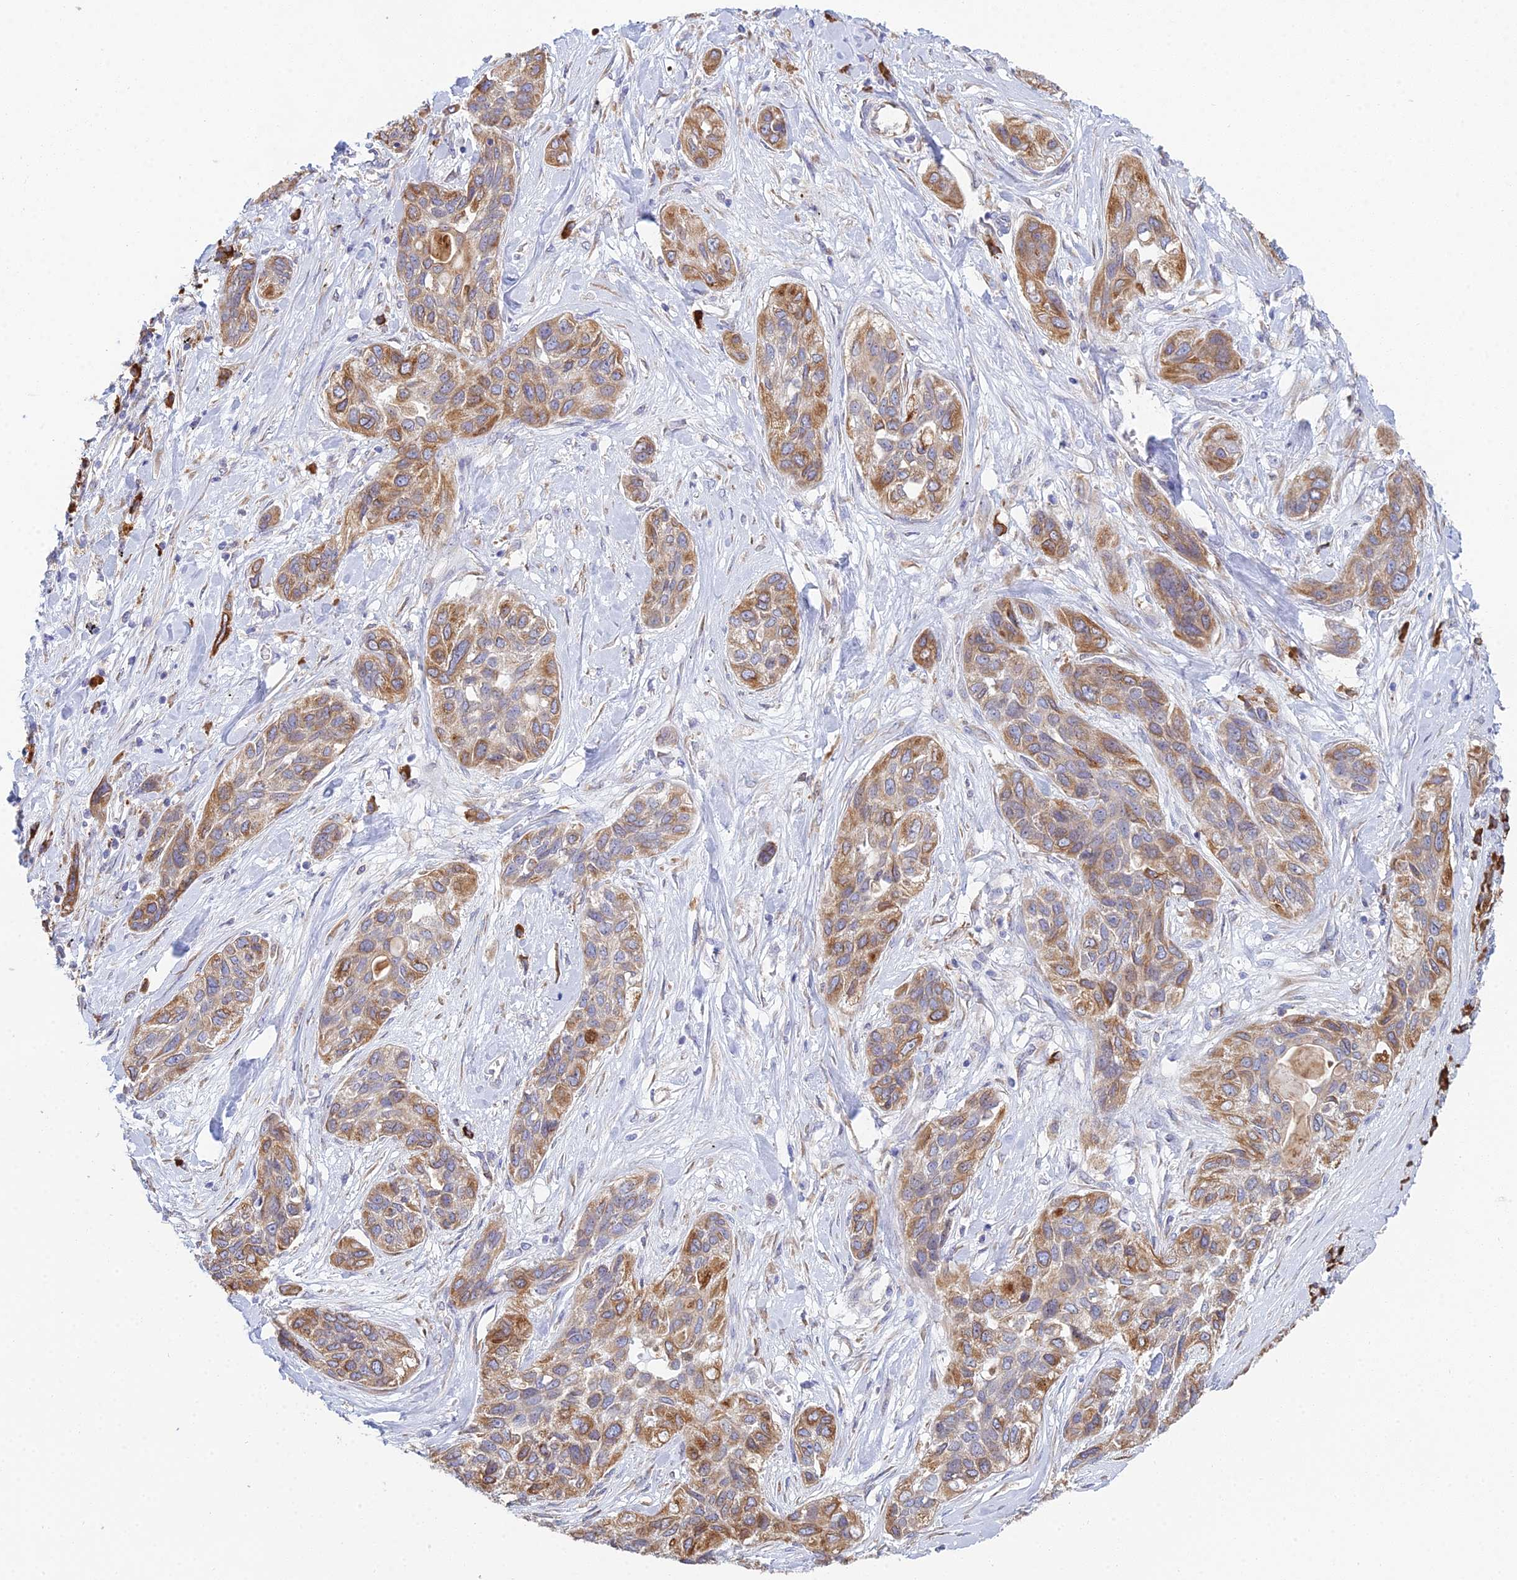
{"staining": {"intensity": "moderate", "quantity": ">75%", "location": "cytoplasmic/membranous"}, "tissue": "lung cancer", "cell_type": "Tumor cells", "image_type": "cancer", "snomed": [{"axis": "morphology", "description": "Squamous cell carcinoma, NOS"}, {"axis": "topography", "description": "Lung"}], "caption": "The micrograph shows a brown stain indicating the presence of a protein in the cytoplasmic/membranous of tumor cells in lung squamous cell carcinoma. Immunohistochemistry (ihc) stains the protein in brown and the nuclei are stained blue.", "gene": "HM13", "patient": {"sex": "female", "age": 70}}